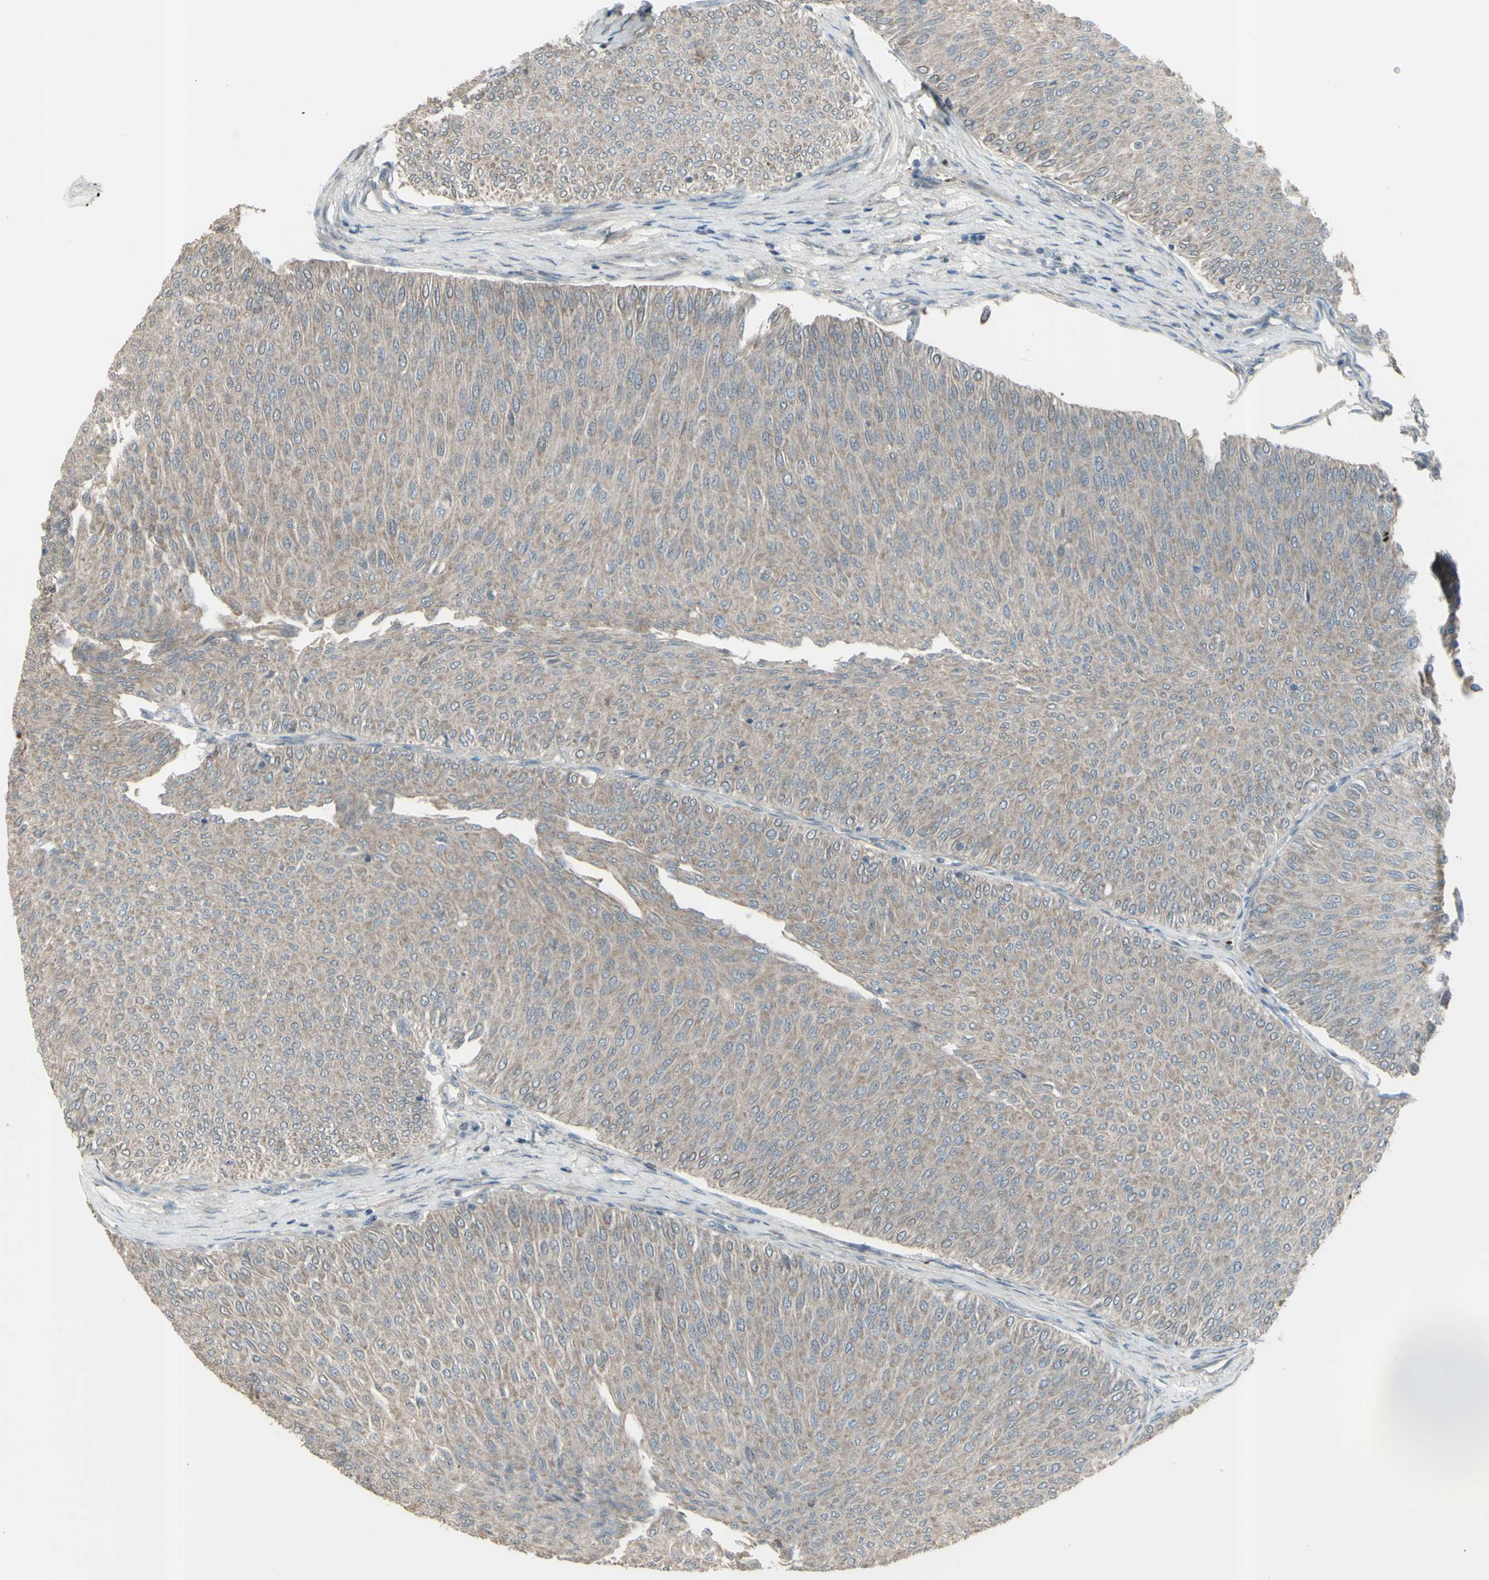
{"staining": {"intensity": "weak", "quantity": ">75%", "location": "cytoplasmic/membranous"}, "tissue": "urothelial cancer", "cell_type": "Tumor cells", "image_type": "cancer", "snomed": [{"axis": "morphology", "description": "Urothelial carcinoma, Low grade"}, {"axis": "topography", "description": "Urinary bladder"}], "caption": "Urothelial carcinoma (low-grade) stained for a protein (brown) displays weak cytoplasmic/membranous positive expression in about >75% of tumor cells.", "gene": "GRAMD1B", "patient": {"sex": "male", "age": 78}}